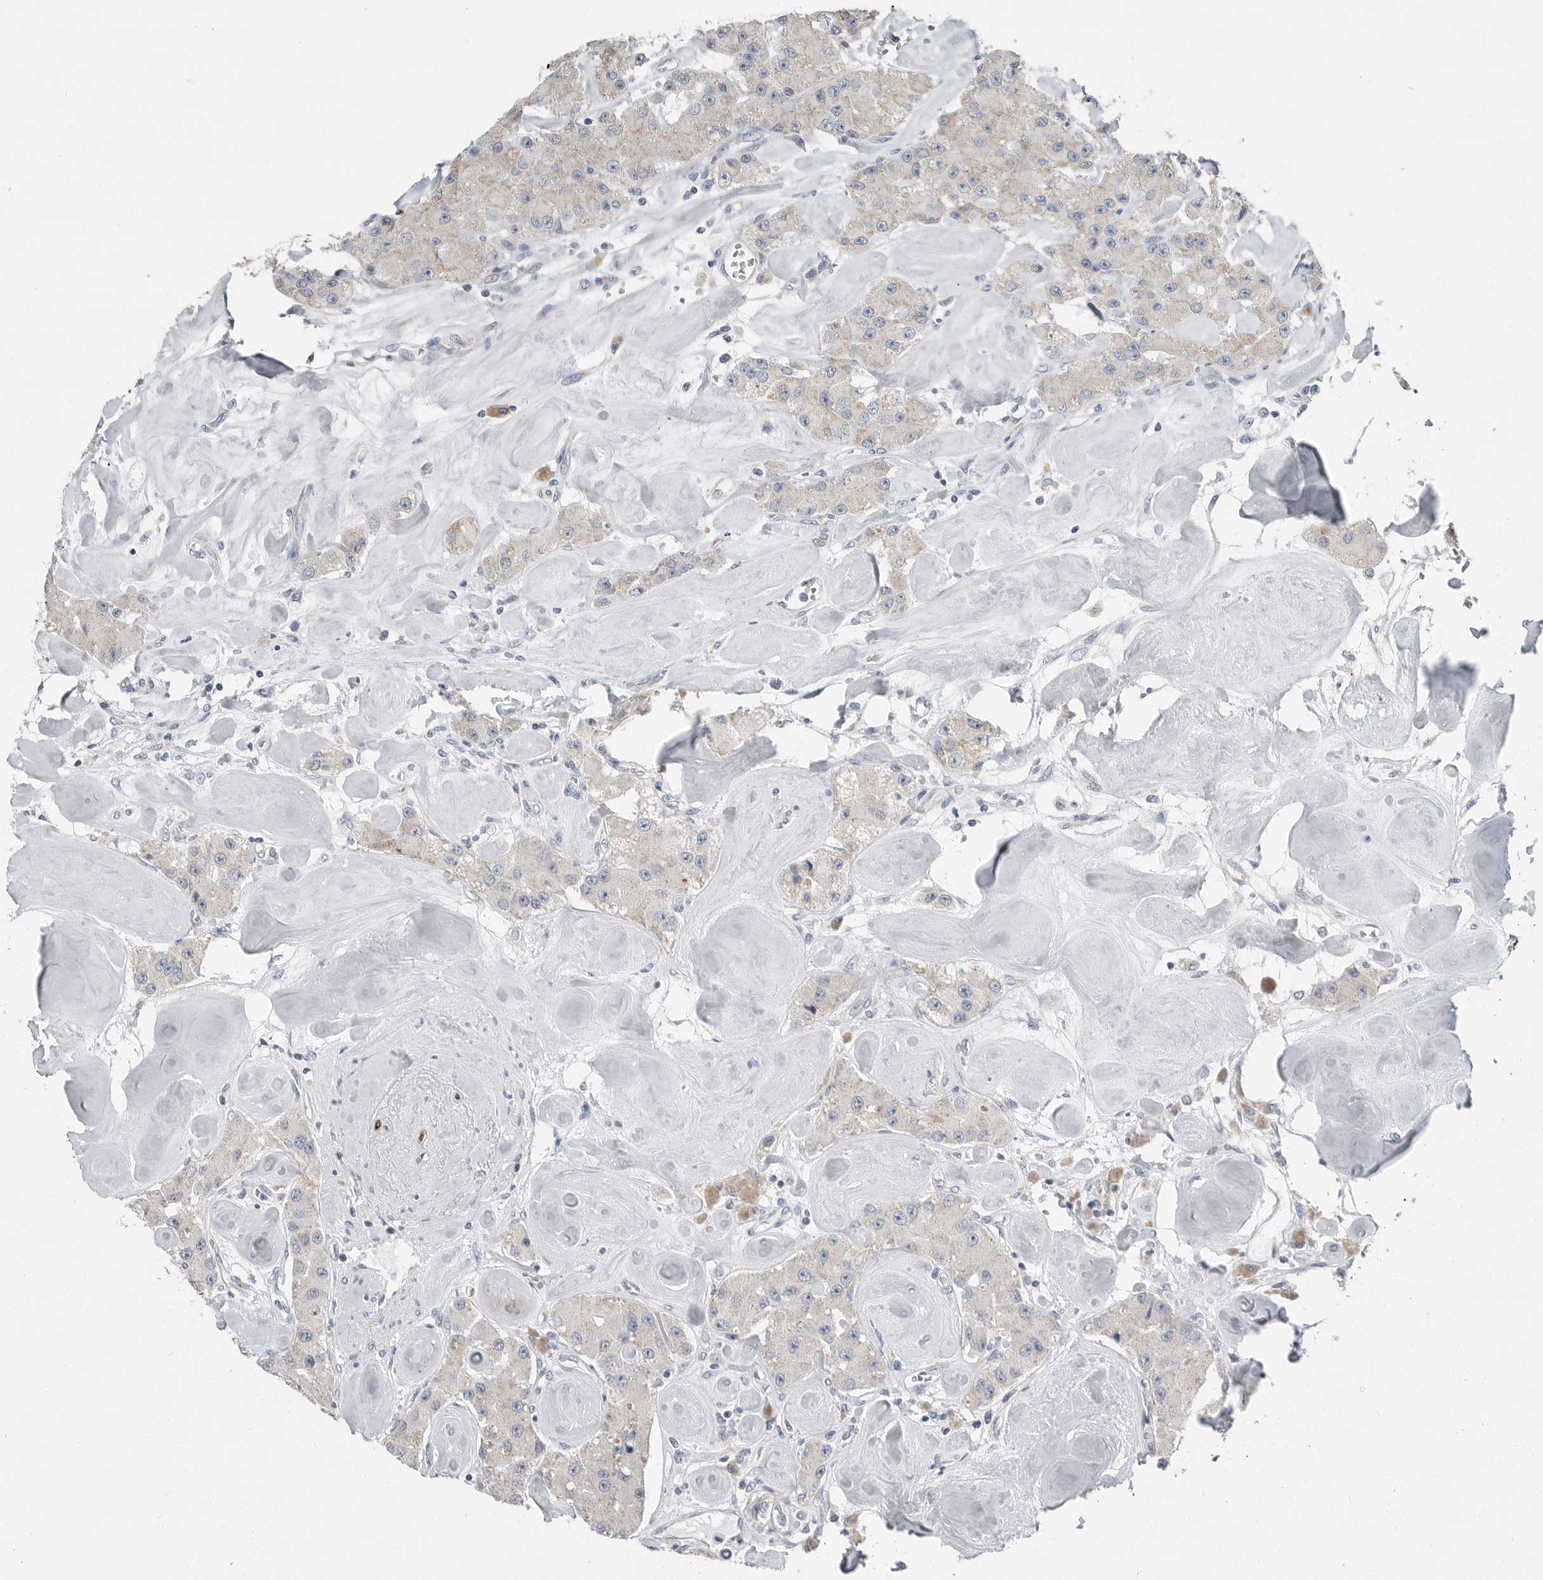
{"staining": {"intensity": "negative", "quantity": "none", "location": "none"}, "tissue": "carcinoid", "cell_type": "Tumor cells", "image_type": "cancer", "snomed": [{"axis": "morphology", "description": "Carcinoid, malignant, NOS"}, {"axis": "topography", "description": "Pancreas"}], "caption": "Immunohistochemical staining of human carcinoid shows no significant staining in tumor cells.", "gene": "PLN", "patient": {"sex": "male", "age": 41}}